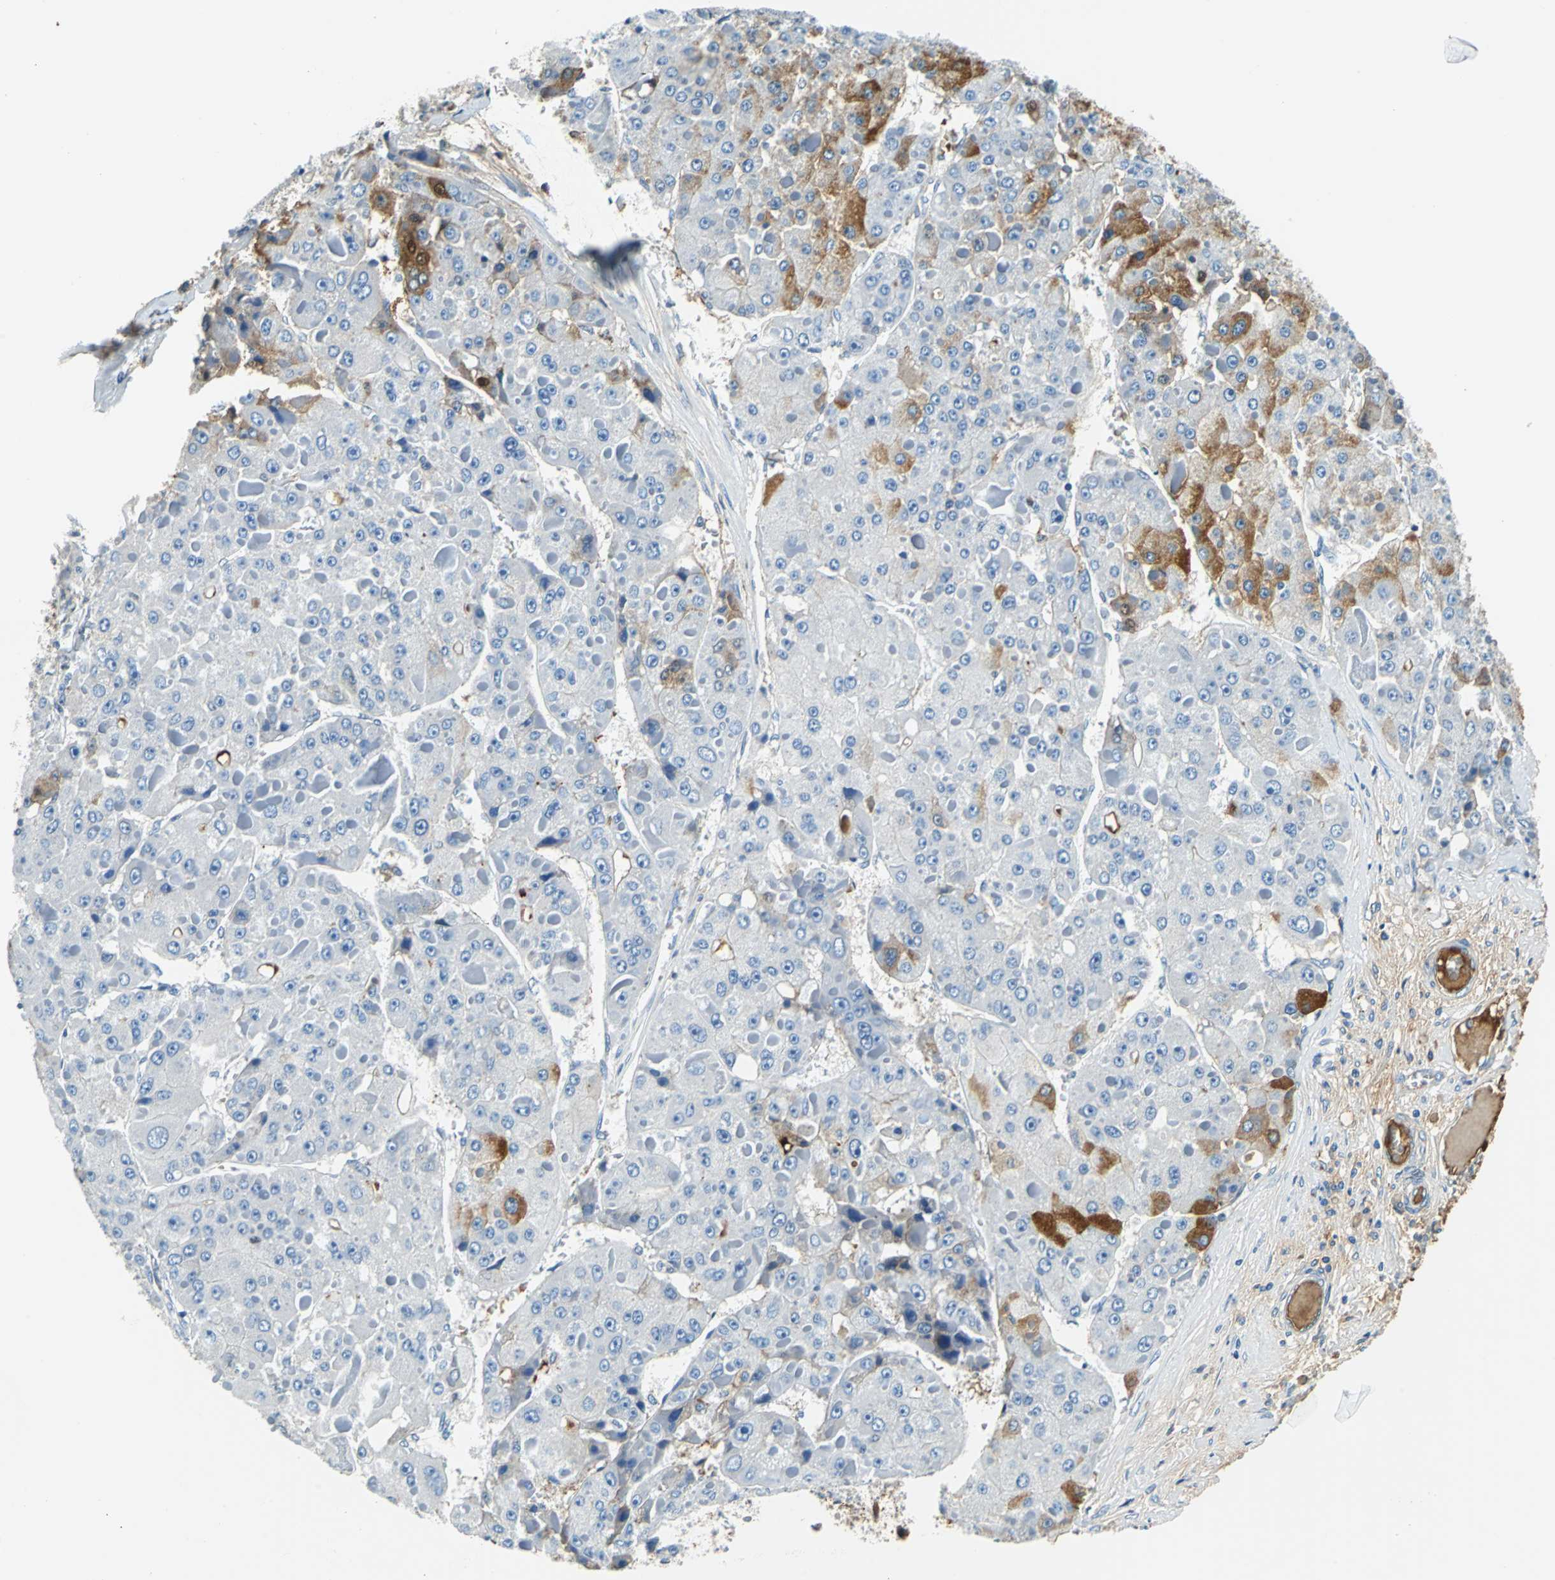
{"staining": {"intensity": "moderate", "quantity": "<25%", "location": "cytoplasmic/membranous"}, "tissue": "liver cancer", "cell_type": "Tumor cells", "image_type": "cancer", "snomed": [{"axis": "morphology", "description": "Carcinoma, Hepatocellular, NOS"}, {"axis": "topography", "description": "Liver"}], "caption": "High-magnification brightfield microscopy of liver cancer stained with DAB (brown) and counterstained with hematoxylin (blue). tumor cells exhibit moderate cytoplasmic/membranous staining is identified in about<25% of cells.", "gene": "ALB", "patient": {"sex": "female", "age": 73}}